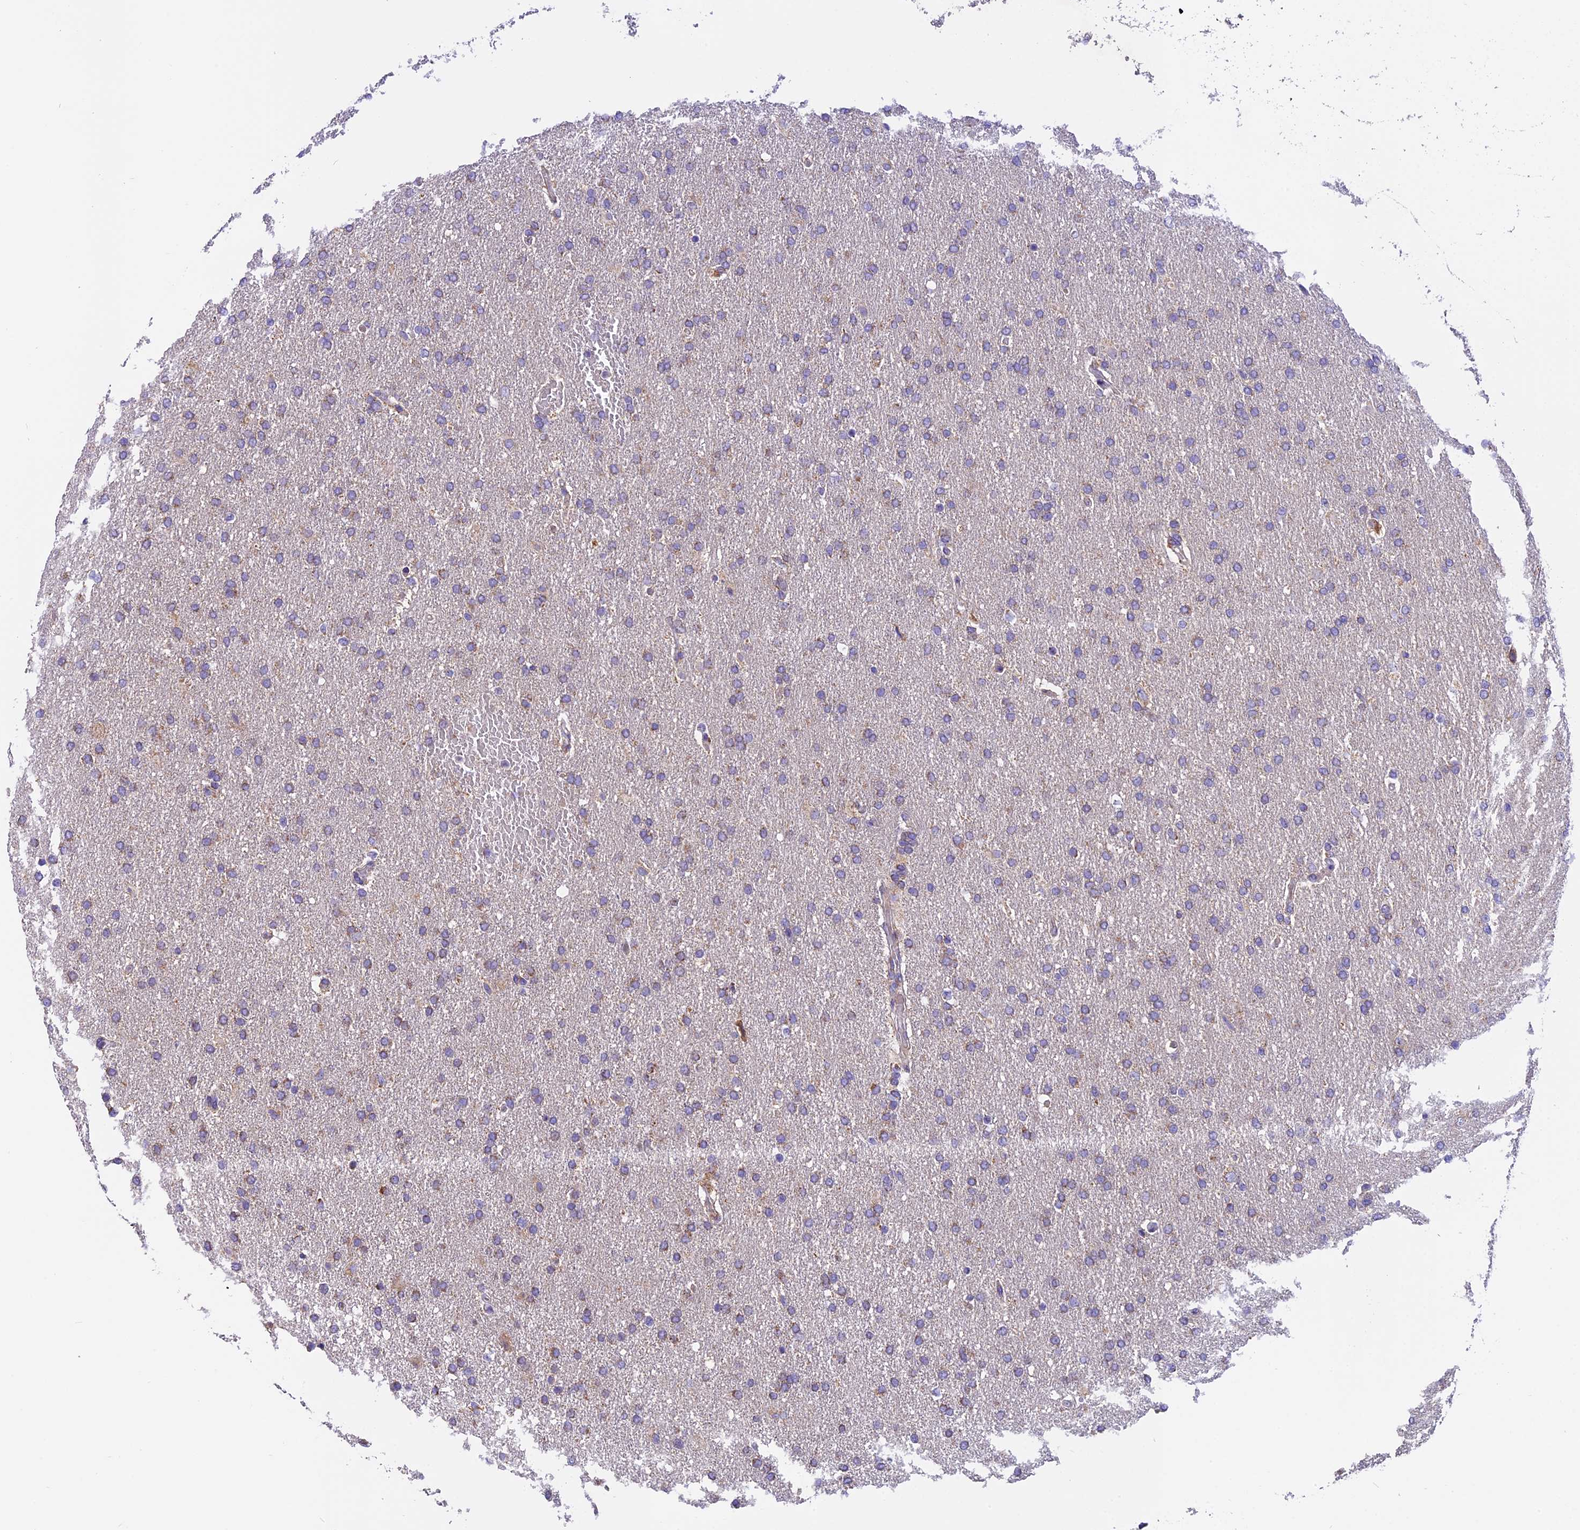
{"staining": {"intensity": "weak", "quantity": "<25%", "location": "cytoplasmic/membranous"}, "tissue": "glioma", "cell_type": "Tumor cells", "image_type": "cancer", "snomed": [{"axis": "morphology", "description": "Glioma, malignant, High grade"}, {"axis": "topography", "description": "Brain"}], "caption": "An immunohistochemistry (IHC) micrograph of glioma is shown. There is no staining in tumor cells of glioma.", "gene": "MGME1", "patient": {"sex": "male", "age": 72}}